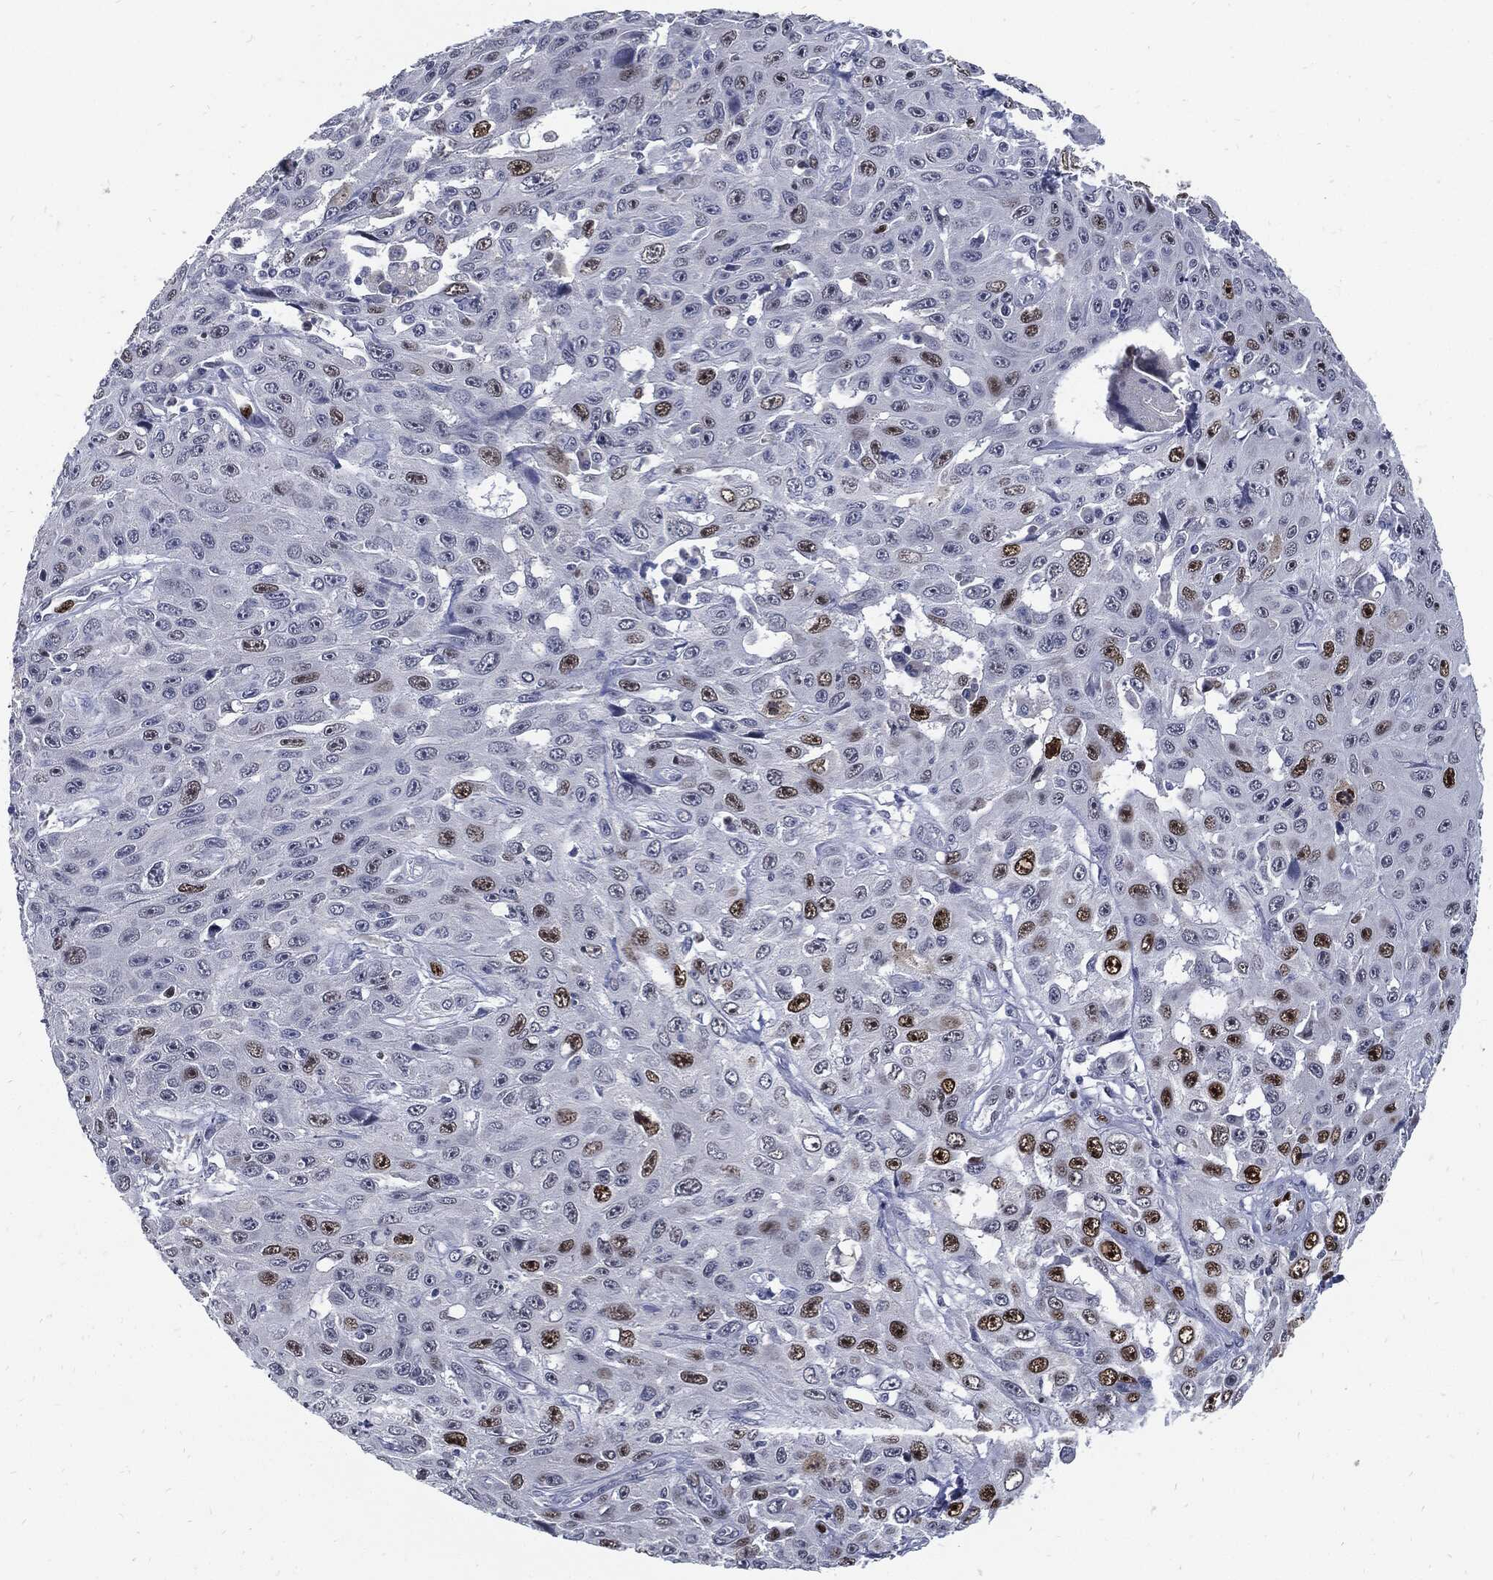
{"staining": {"intensity": "strong", "quantity": "<25%", "location": "nuclear"}, "tissue": "skin cancer", "cell_type": "Tumor cells", "image_type": "cancer", "snomed": [{"axis": "morphology", "description": "Squamous cell carcinoma, NOS"}, {"axis": "topography", "description": "Skin"}], "caption": "Skin cancer stained with immunohistochemistry (IHC) exhibits strong nuclear positivity in about <25% of tumor cells.", "gene": "NBN", "patient": {"sex": "male", "age": 82}}